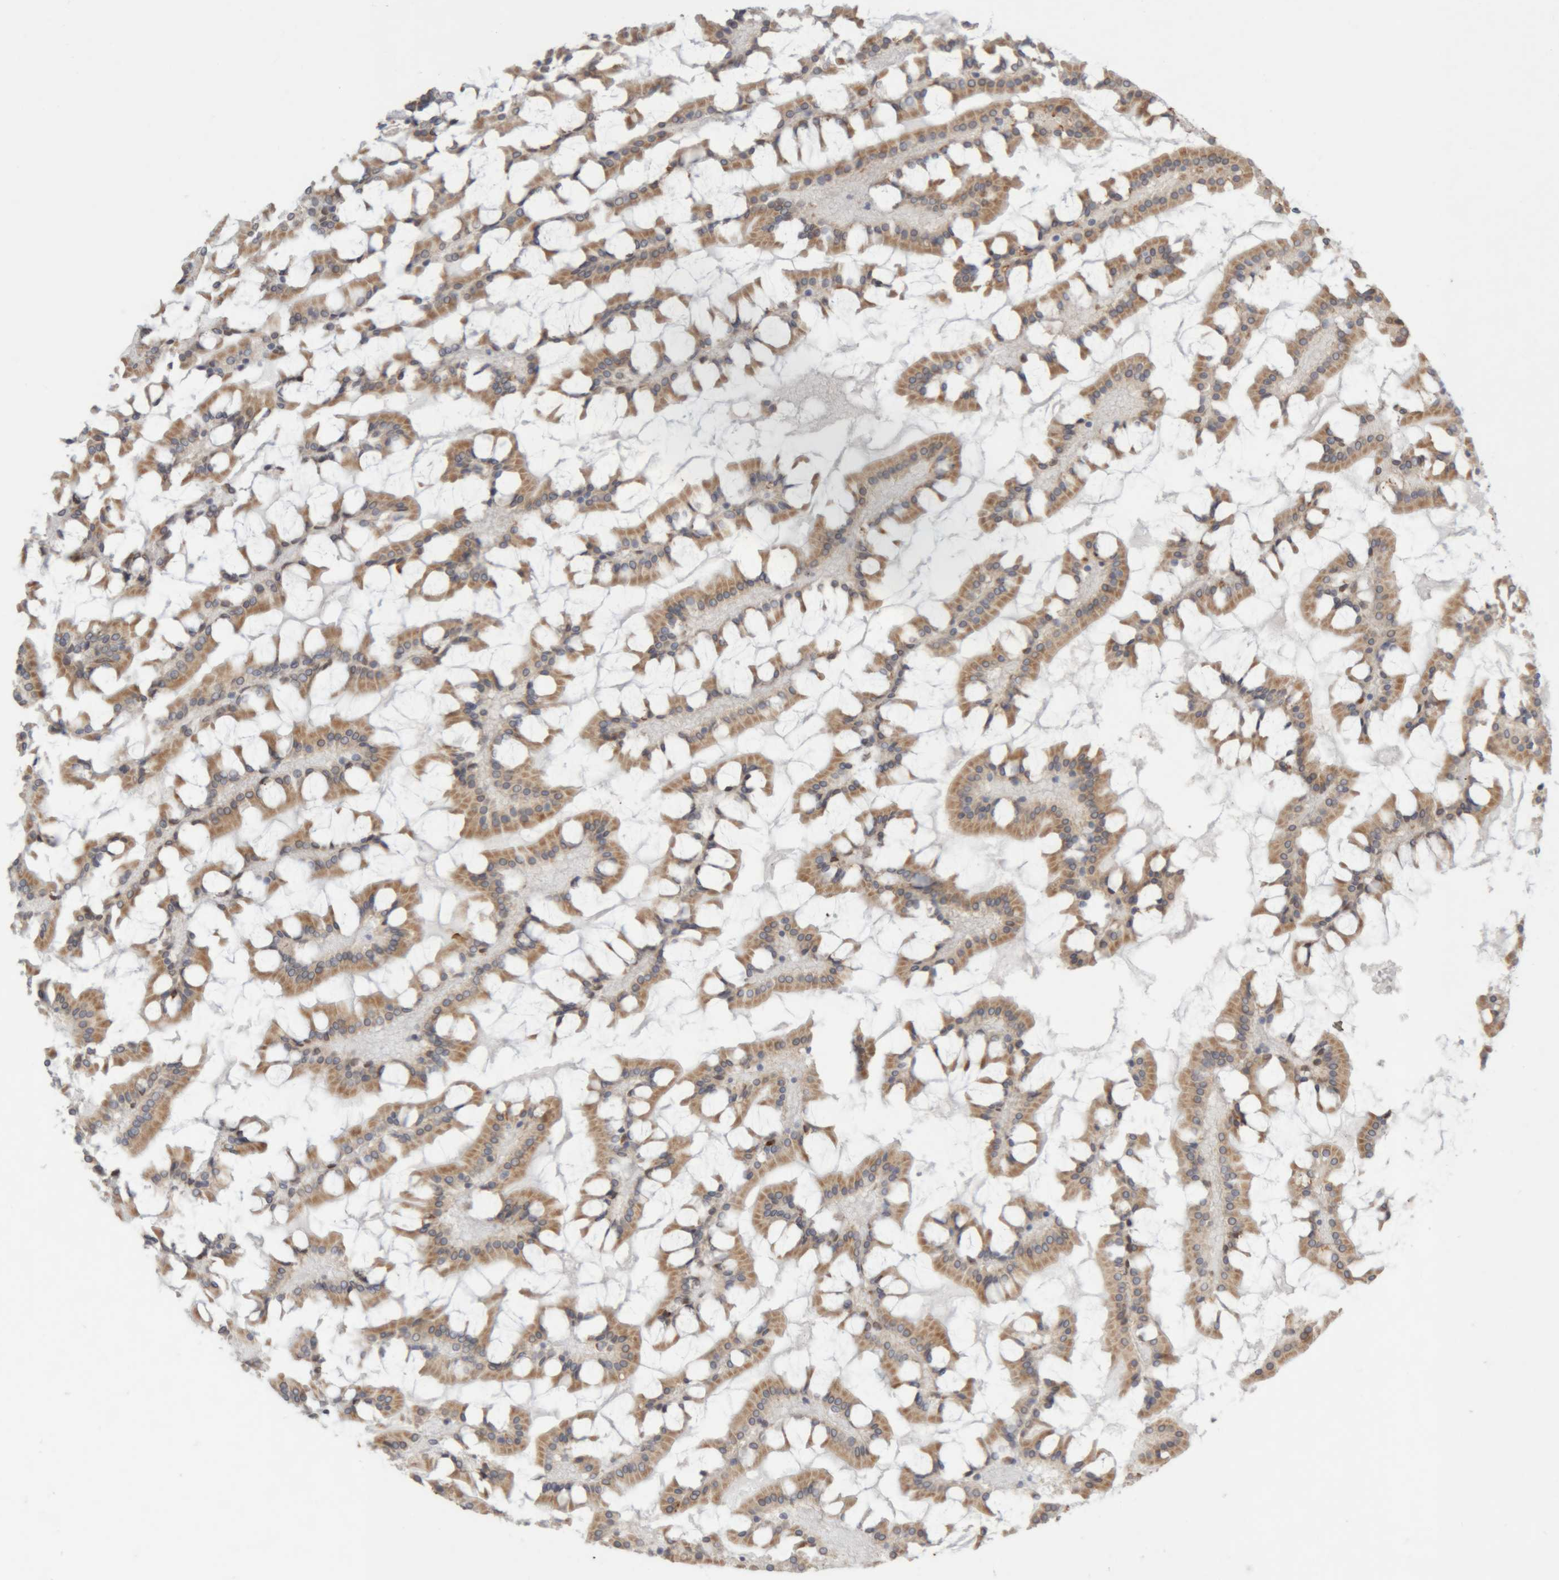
{"staining": {"intensity": "strong", "quantity": ">75%", "location": "cytoplasmic/membranous"}, "tissue": "small intestine", "cell_type": "Glandular cells", "image_type": "normal", "snomed": [{"axis": "morphology", "description": "Normal tissue, NOS"}, {"axis": "topography", "description": "Small intestine"}], "caption": "Glandular cells demonstrate high levels of strong cytoplasmic/membranous expression in about >75% of cells in benign small intestine. Nuclei are stained in blue.", "gene": "RPN2", "patient": {"sex": "male", "age": 41}}